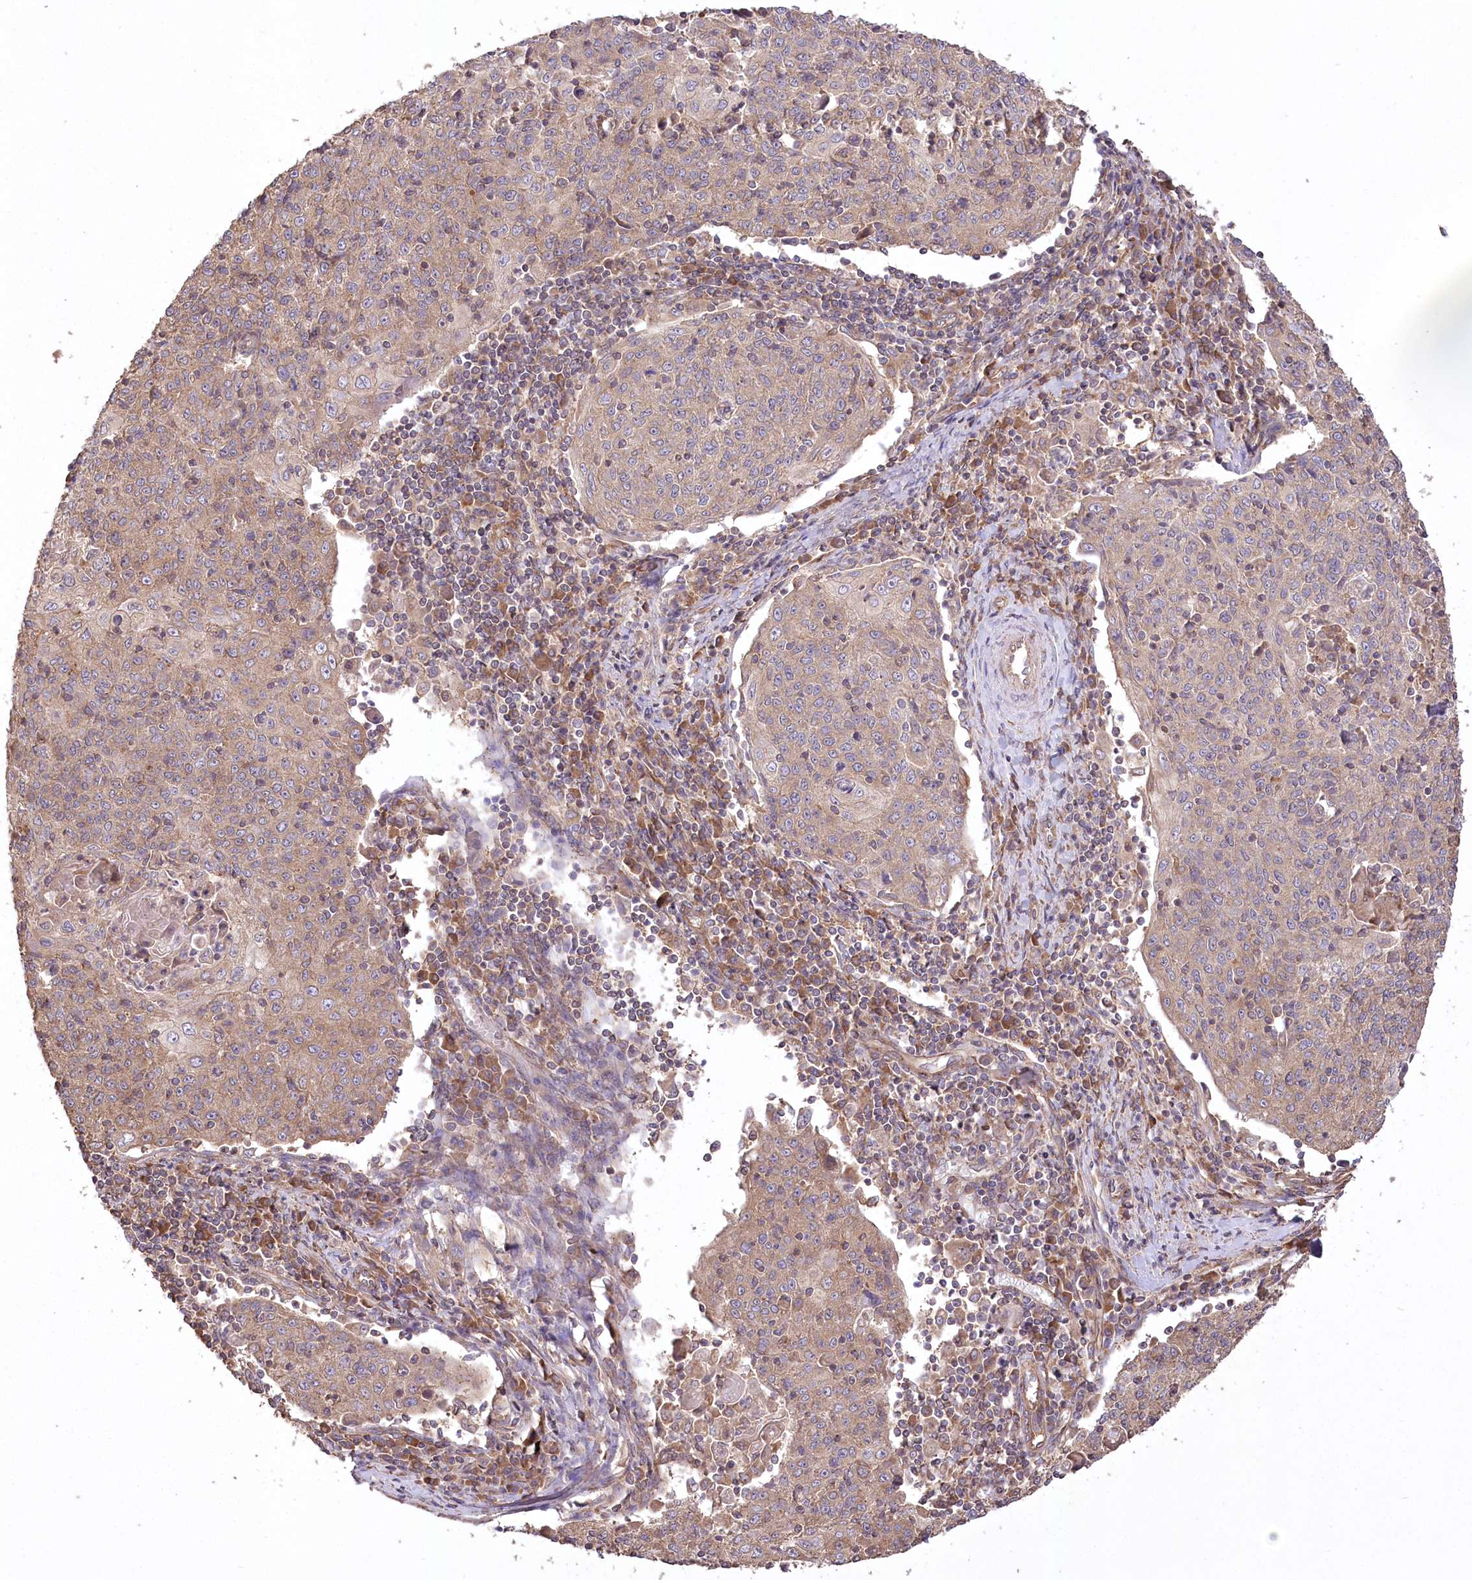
{"staining": {"intensity": "weak", "quantity": ">75%", "location": "cytoplasmic/membranous"}, "tissue": "cervical cancer", "cell_type": "Tumor cells", "image_type": "cancer", "snomed": [{"axis": "morphology", "description": "Squamous cell carcinoma, NOS"}, {"axis": "topography", "description": "Cervix"}], "caption": "Protein expression analysis of squamous cell carcinoma (cervical) demonstrates weak cytoplasmic/membranous positivity in approximately >75% of tumor cells.", "gene": "PRSS53", "patient": {"sex": "female", "age": 48}}